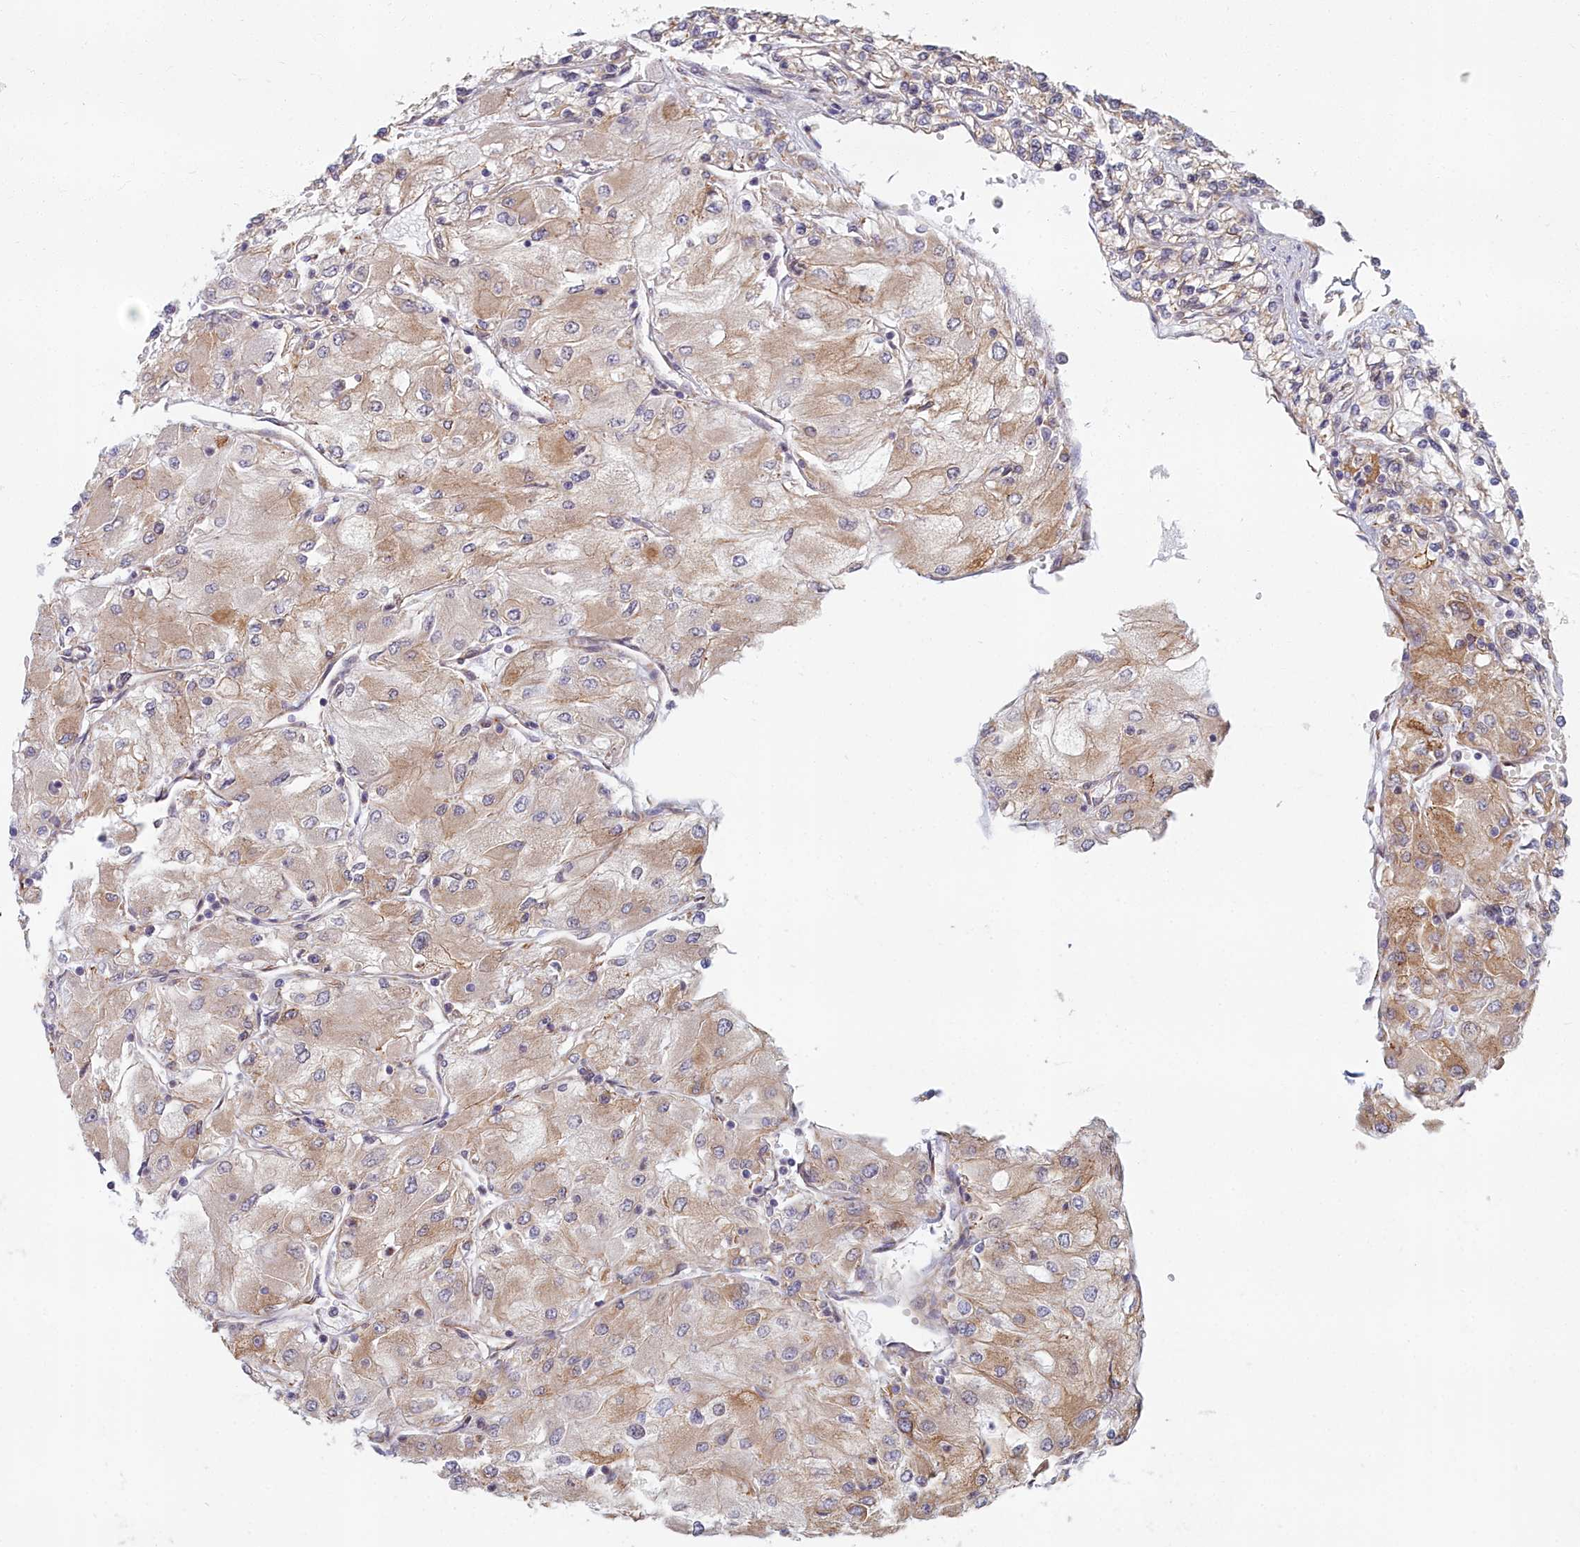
{"staining": {"intensity": "moderate", "quantity": ">75%", "location": "cytoplasmic/membranous"}, "tissue": "renal cancer", "cell_type": "Tumor cells", "image_type": "cancer", "snomed": [{"axis": "morphology", "description": "Adenocarcinoma, NOS"}, {"axis": "topography", "description": "Kidney"}], "caption": "Renal cancer stained with DAB immunohistochemistry demonstrates medium levels of moderate cytoplasmic/membranous staining in about >75% of tumor cells.", "gene": "MAK16", "patient": {"sex": "male", "age": 80}}